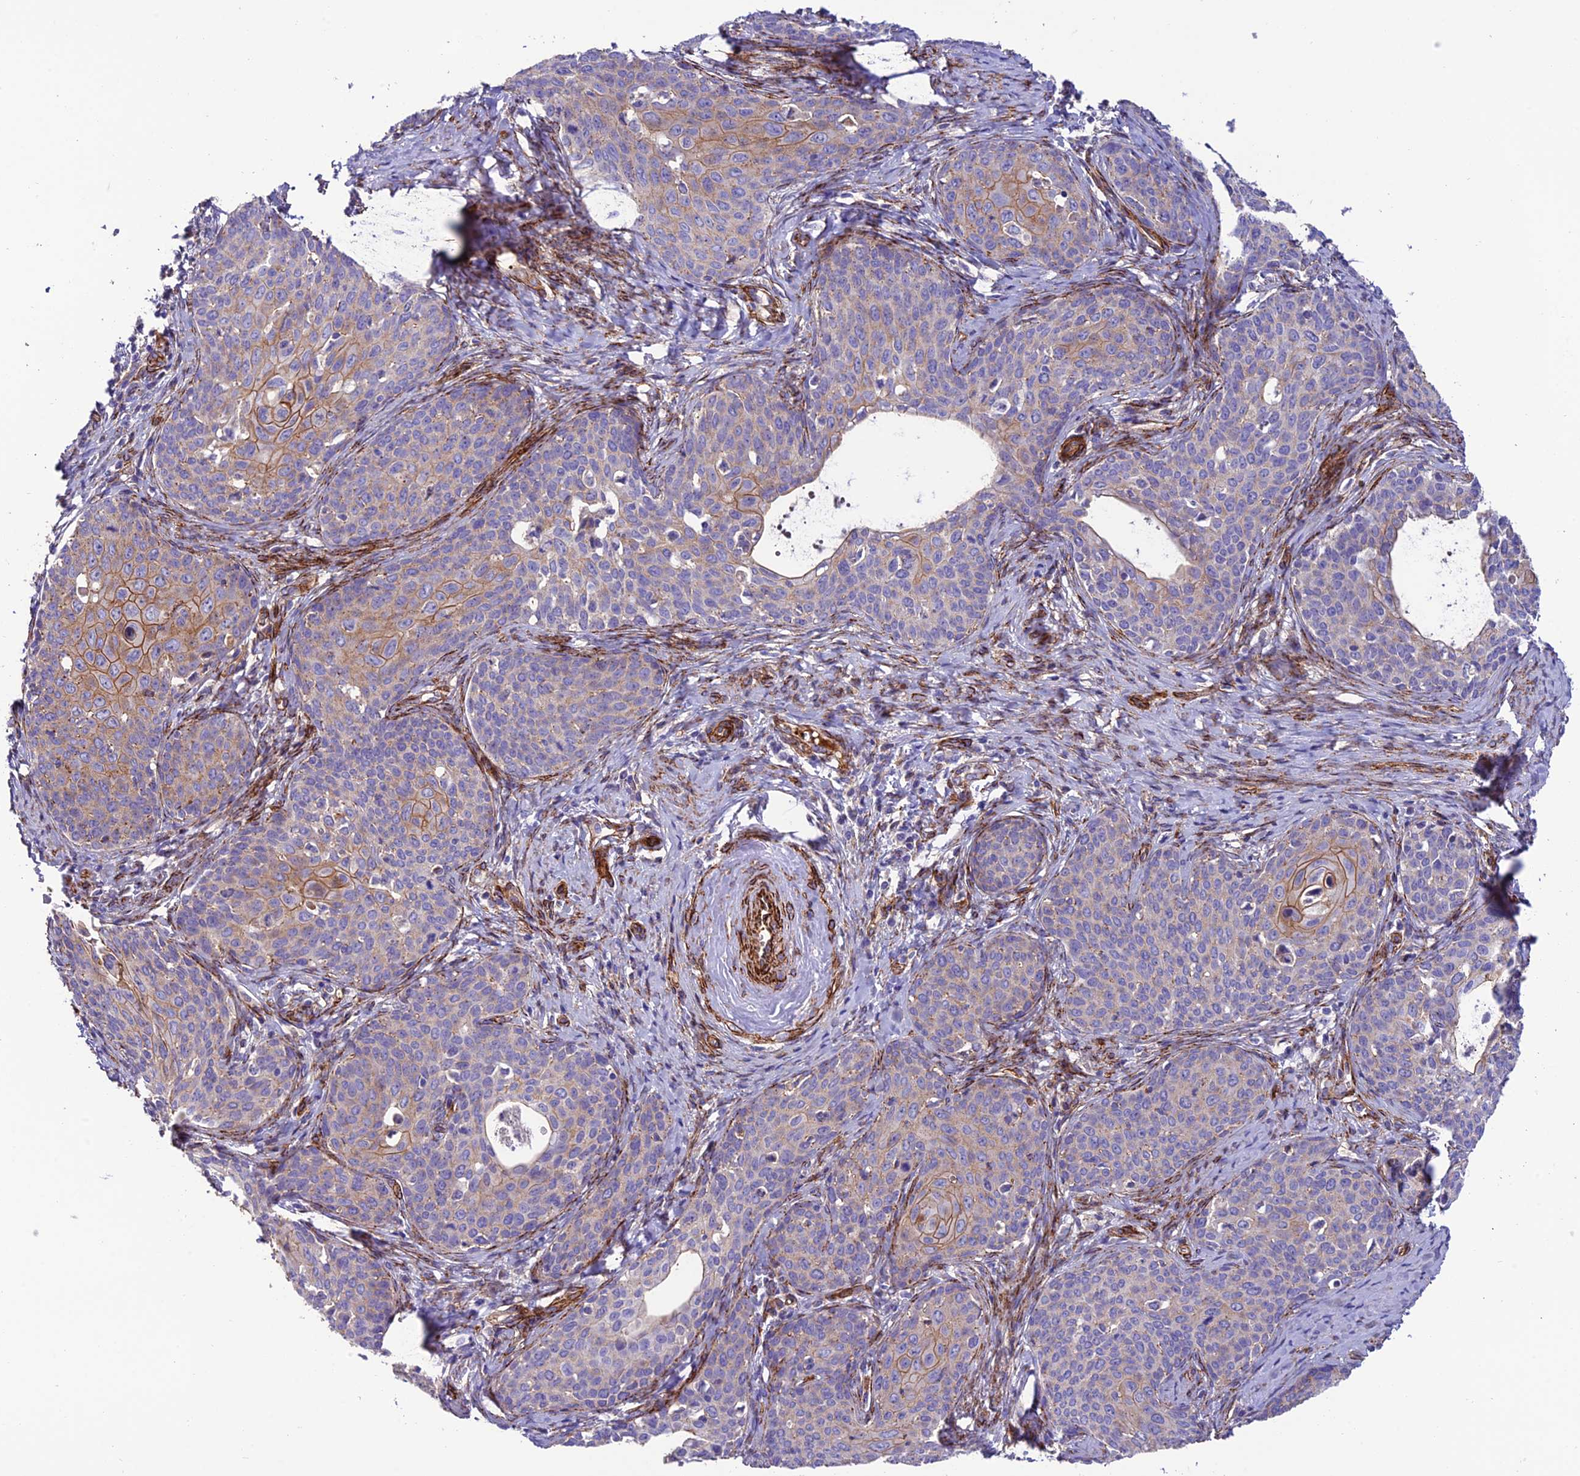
{"staining": {"intensity": "moderate", "quantity": "<25%", "location": "cytoplasmic/membranous"}, "tissue": "cervical cancer", "cell_type": "Tumor cells", "image_type": "cancer", "snomed": [{"axis": "morphology", "description": "Squamous cell carcinoma, NOS"}, {"axis": "topography", "description": "Cervix"}], "caption": "Immunohistochemical staining of cervical cancer exhibits low levels of moderate cytoplasmic/membranous protein staining in approximately <25% of tumor cells.", "gene": "REX1BD", "patient": {"sex": "female", "age": 52}}